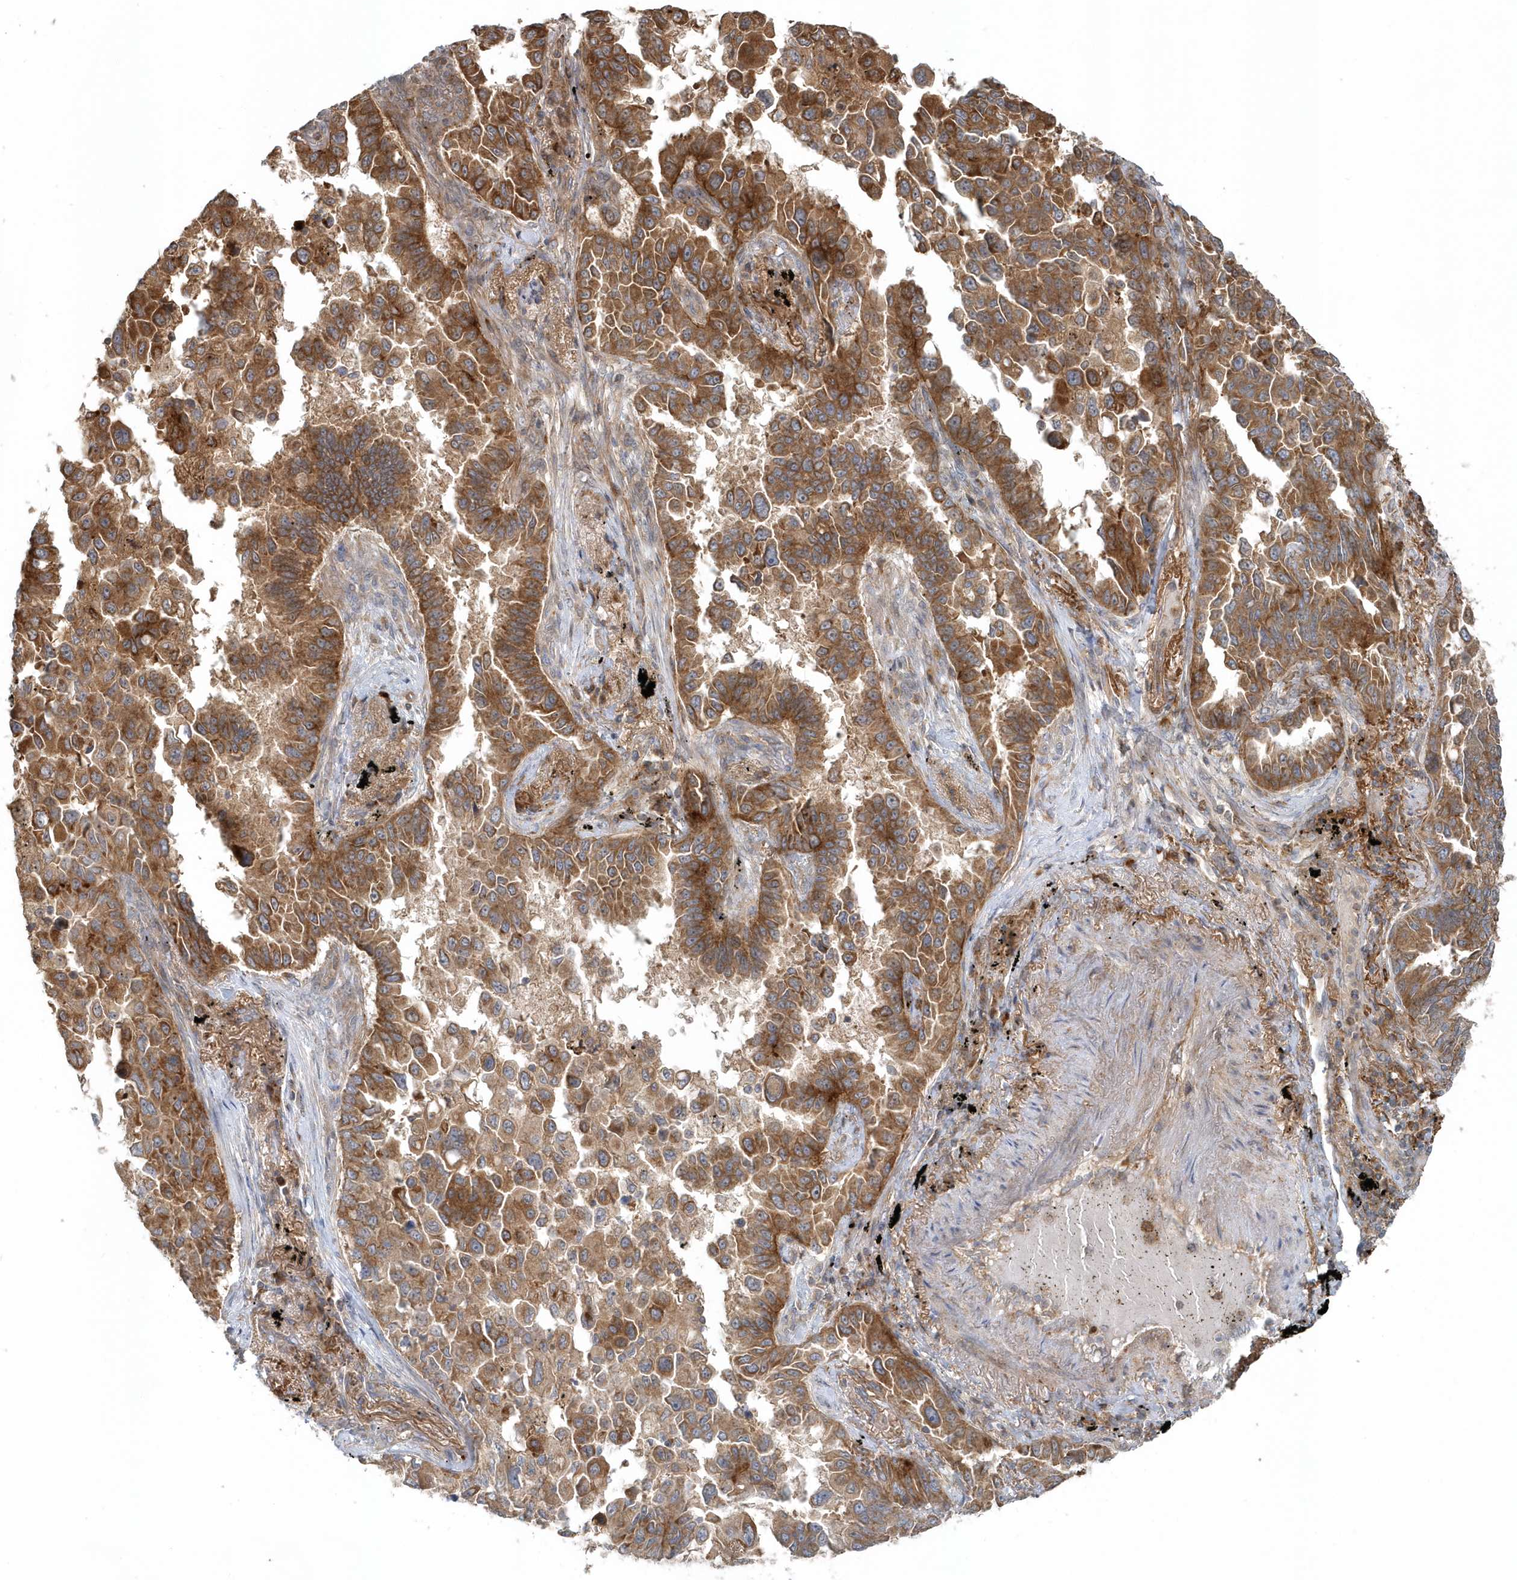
{"staining": {"intensity": "moderate", "quantity": ">75%", "location": "cytoplasmic/membranous"}, "tissue": "lung cancer", "cell_type": "Tumor cells", "image_type": "cancer", "snomed": [{"axis": "morphology", "description": "Adenocarcinoma, NOS"}, {"axis": "topography", "description": "Lung"}], "caption": "Lung cancer was stained to show a protein in brown. There is medium levels of moderate cytoplasmic/membranous expression in approximately >75% of tumor cells.", "gene": "MMUT", "patient": {"sex": "female", "age": 67}}